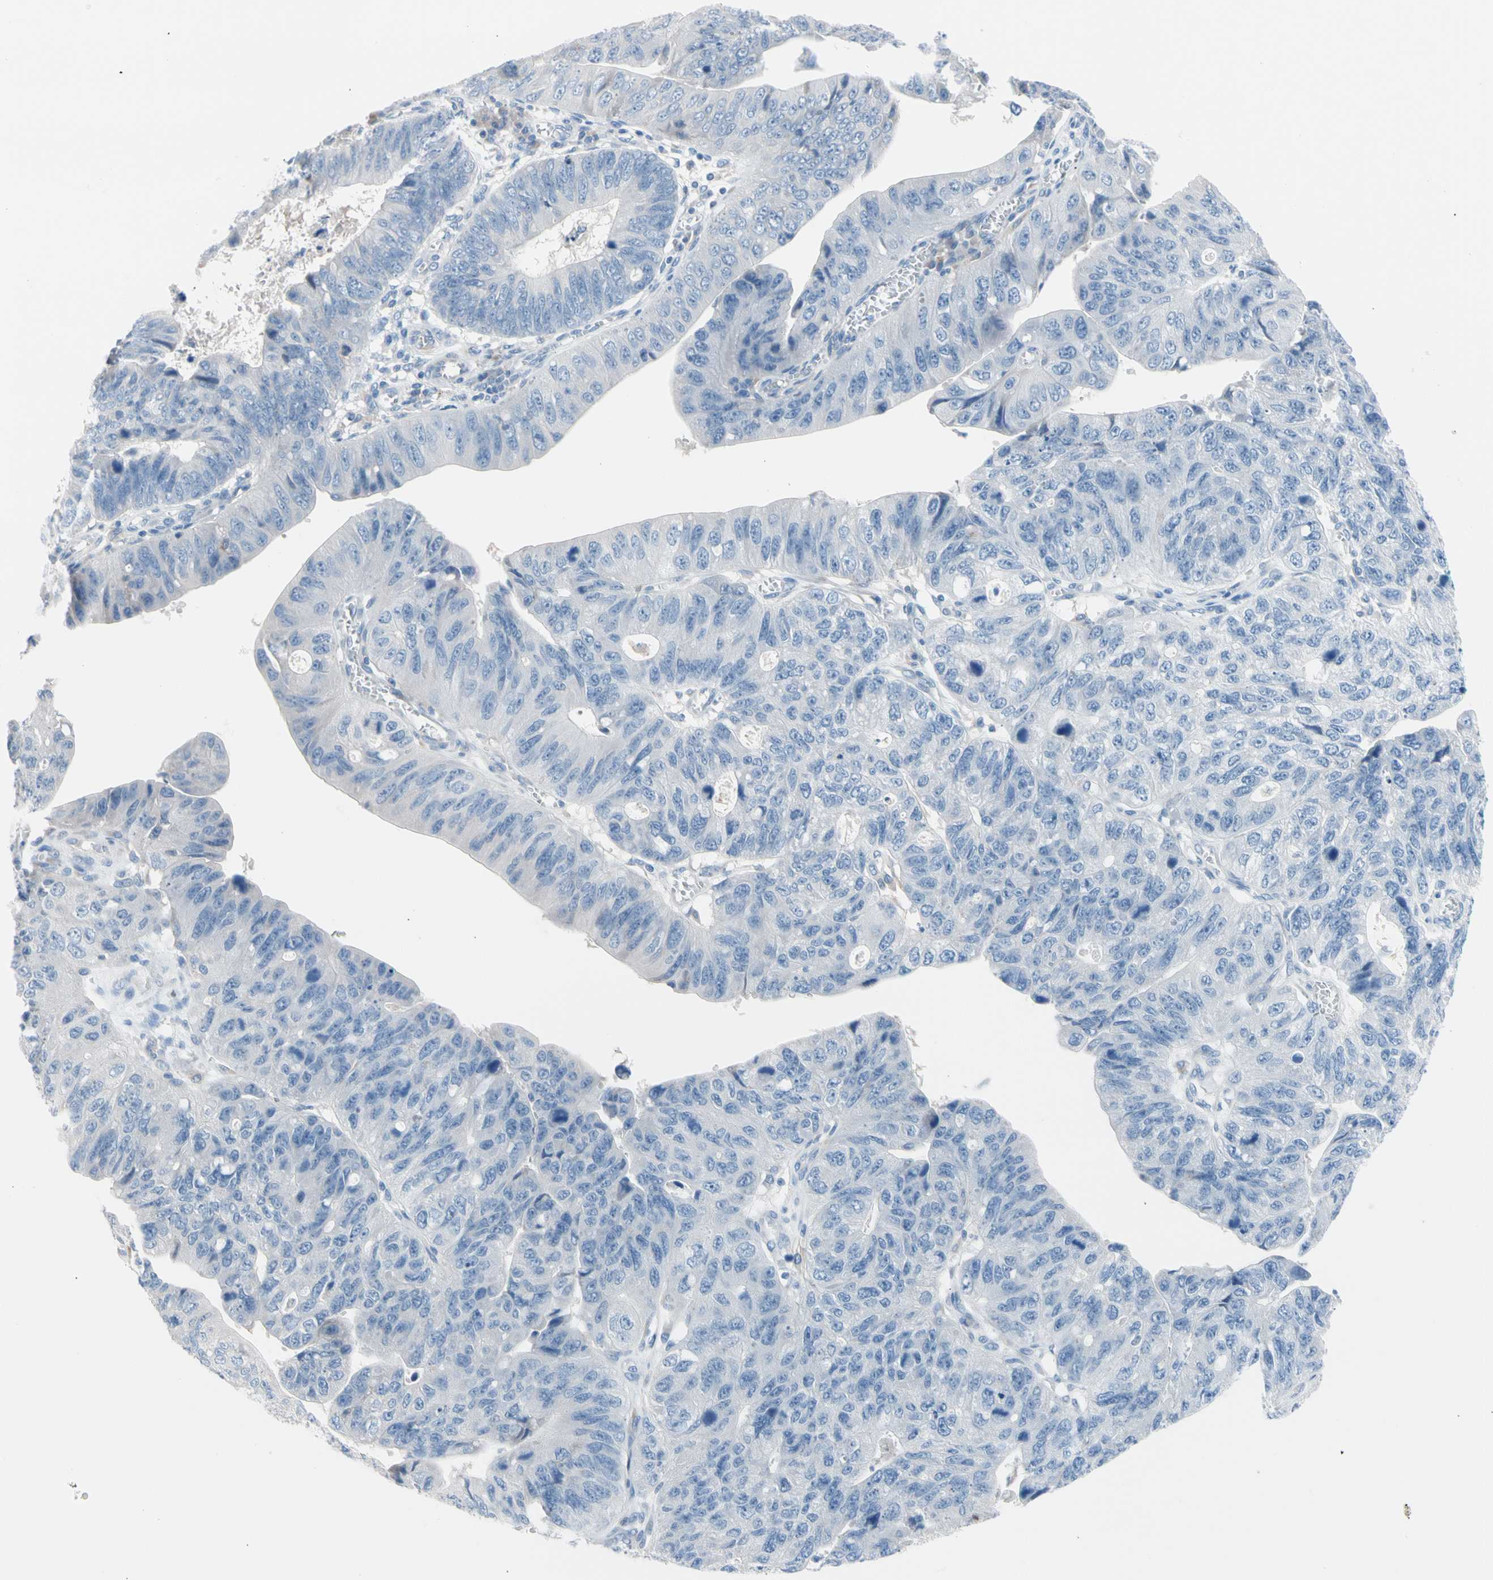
{"staining": {"intensity": "negative", "quantity": "none", "location": "none"}, "tissue": "stomach cancer", "cell_type": "Tumor cells", "image_type": "cancer", "snomed": [{"axis": "morphology", "description": "Adenocarcinoma, NOS"}, {"axis": "topography", "description": "Stomach"}], "caption": "Immunohistochemistry (IHC) of human stomach cancer displays no positivity in tumor cells. The staining was performed using DAB (3,3'-diaminobenzidine) to visualize the protein expression in brown, while the nuclei were stained in blue with hematoxylin (Magnification: 20x).", "gene": "CASQ1", "patient": {"sex": "male", "age": 59}}